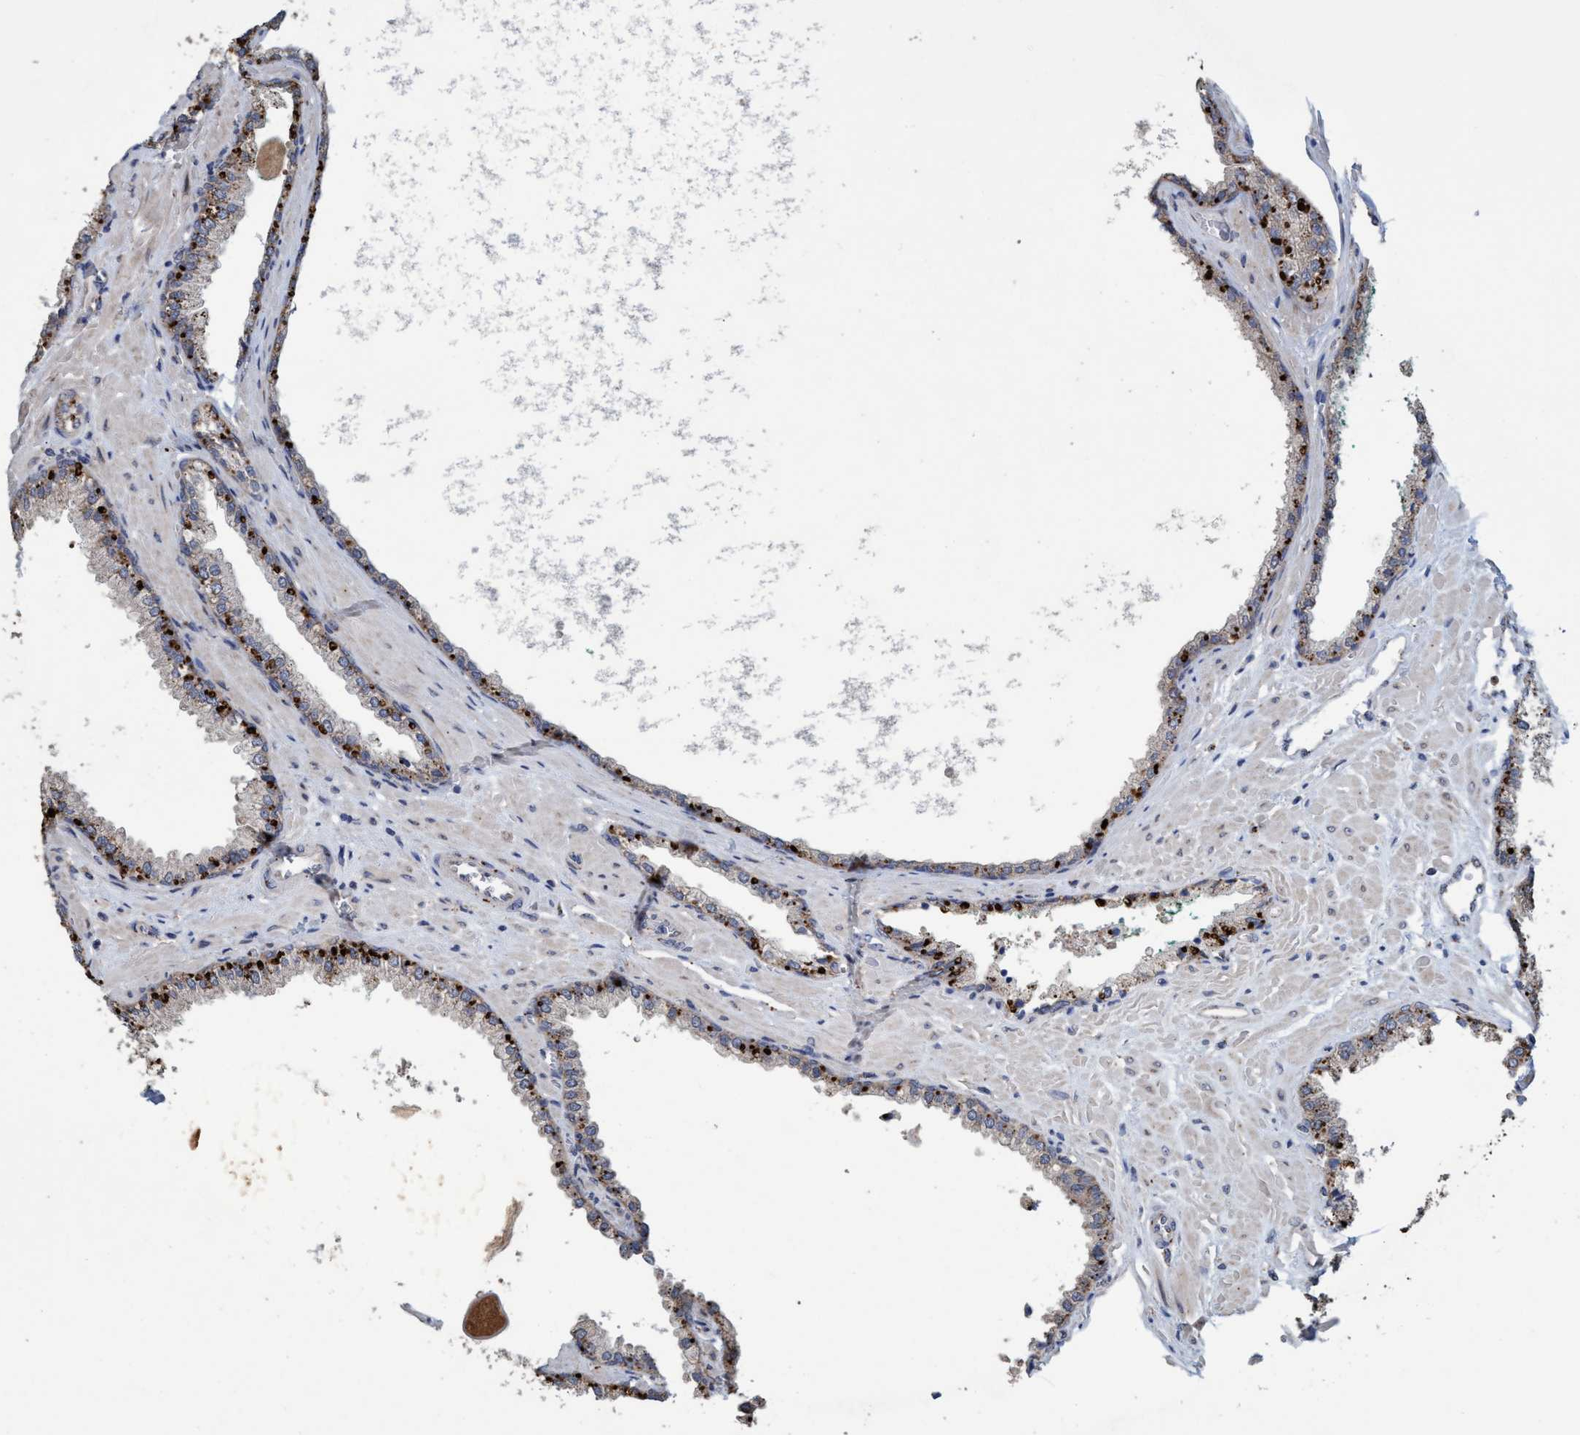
{"staining": {"intensity": "strong", "quantity": ">75%", "location": "cytoplasmic/membranous"}, "tissue": "prostate cancer", "cell_type": "Tumor cells", "image_type": "cancer", "snomed": [{"axis": "morphology", "description": "Adenocarcinoma, Low grade"}, {"axis": "topography", "description": "Prostate"}], "caption": "Approximately >75% of tumor cells in human prostate low-grade adenocarcinoma demonstrate strong cytoplasmic/membranous protein expression as visualized by brown immunohistochemical staining.", "gene": "BBS9", "patient": {"sex": "male", "age": 71}}